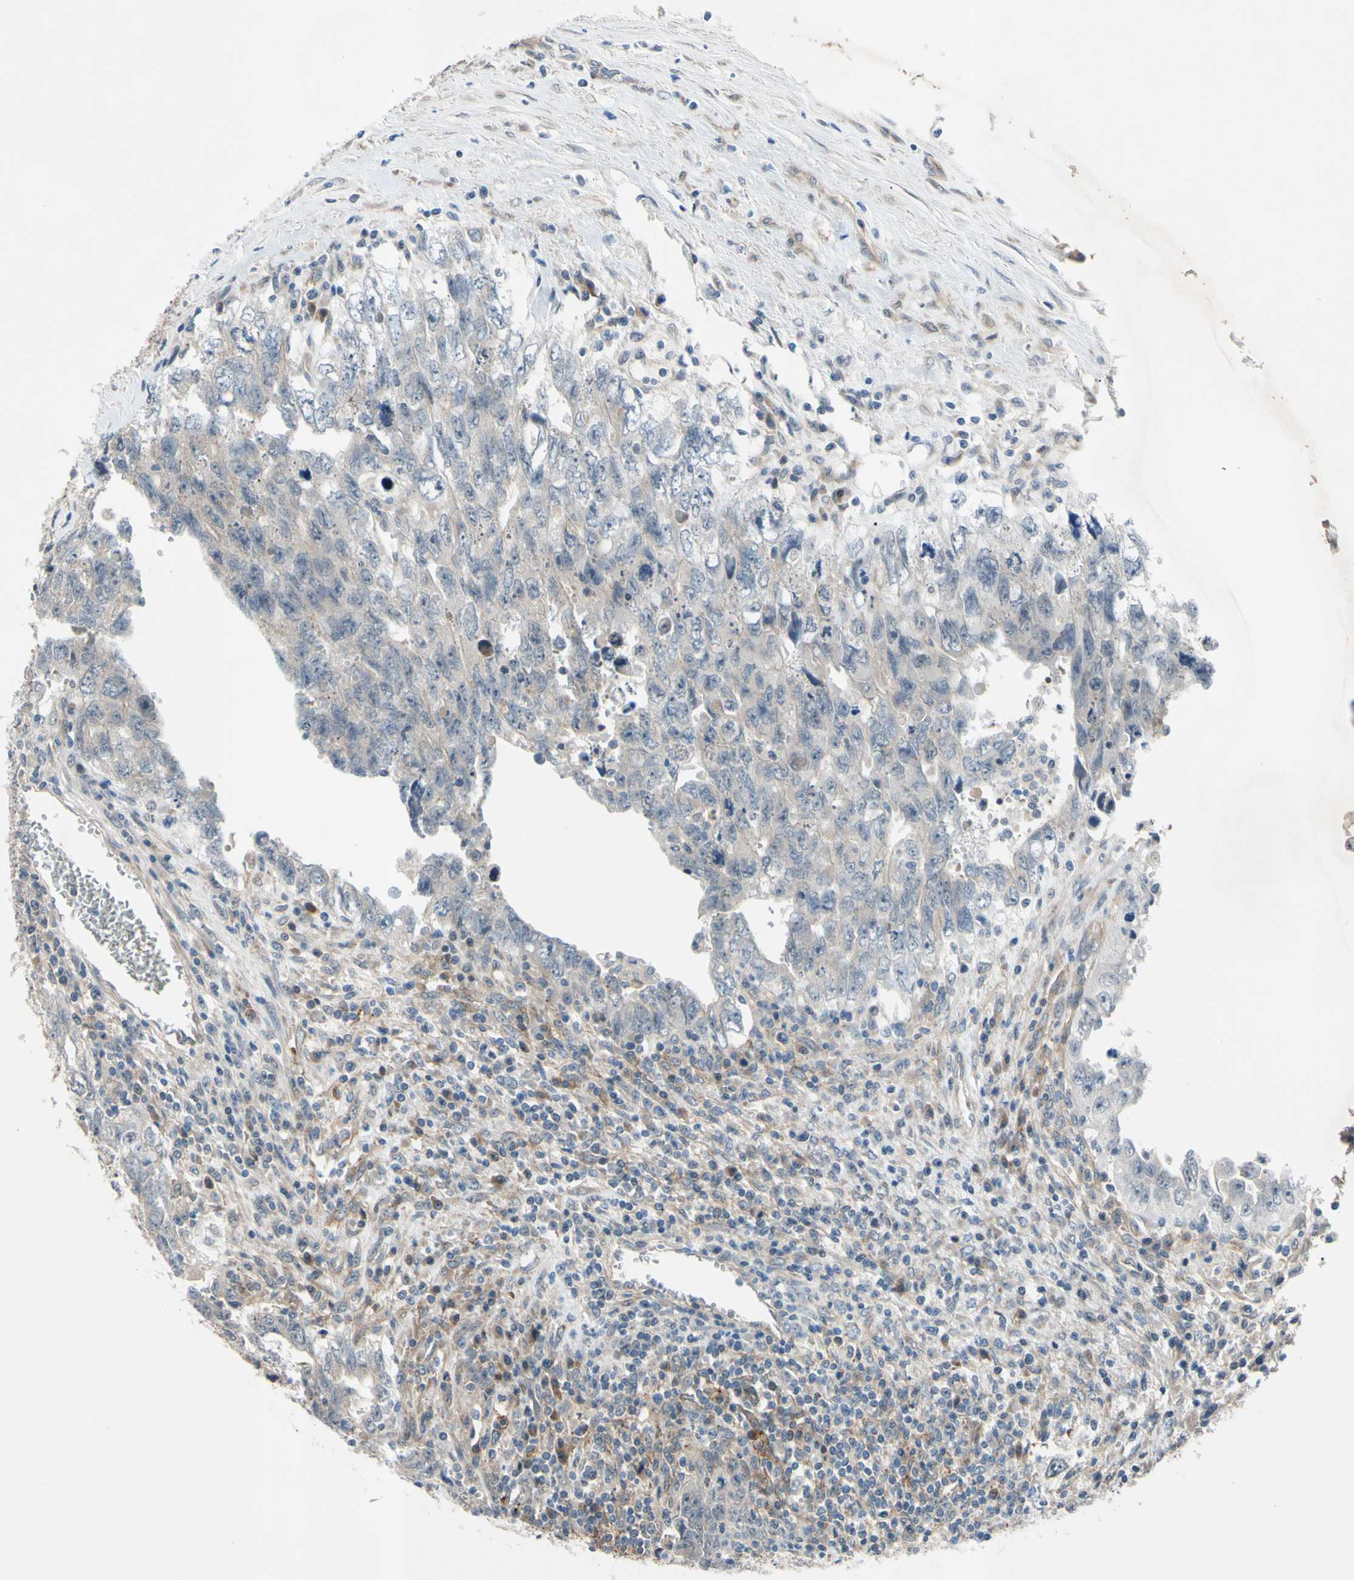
{"staining": {"intensity": "weak", "quantity": "<25%", "location": "cytoplasmic/membranous"}, "tissue": "testis cancer", "cell_type": "Tumor cells", "image_type": "cancer", "snomed": [{"axis": "morphology", "description": "Carcinoma, Embryonal, NOS"}, {"axis": "topography", "description": "Testis"}], "caption": "Protein analysis of testis cancer reveals no significant positivity in tumor cells.", "gene": "SVIL", "patient": {"sex": "male", "age": 28}}